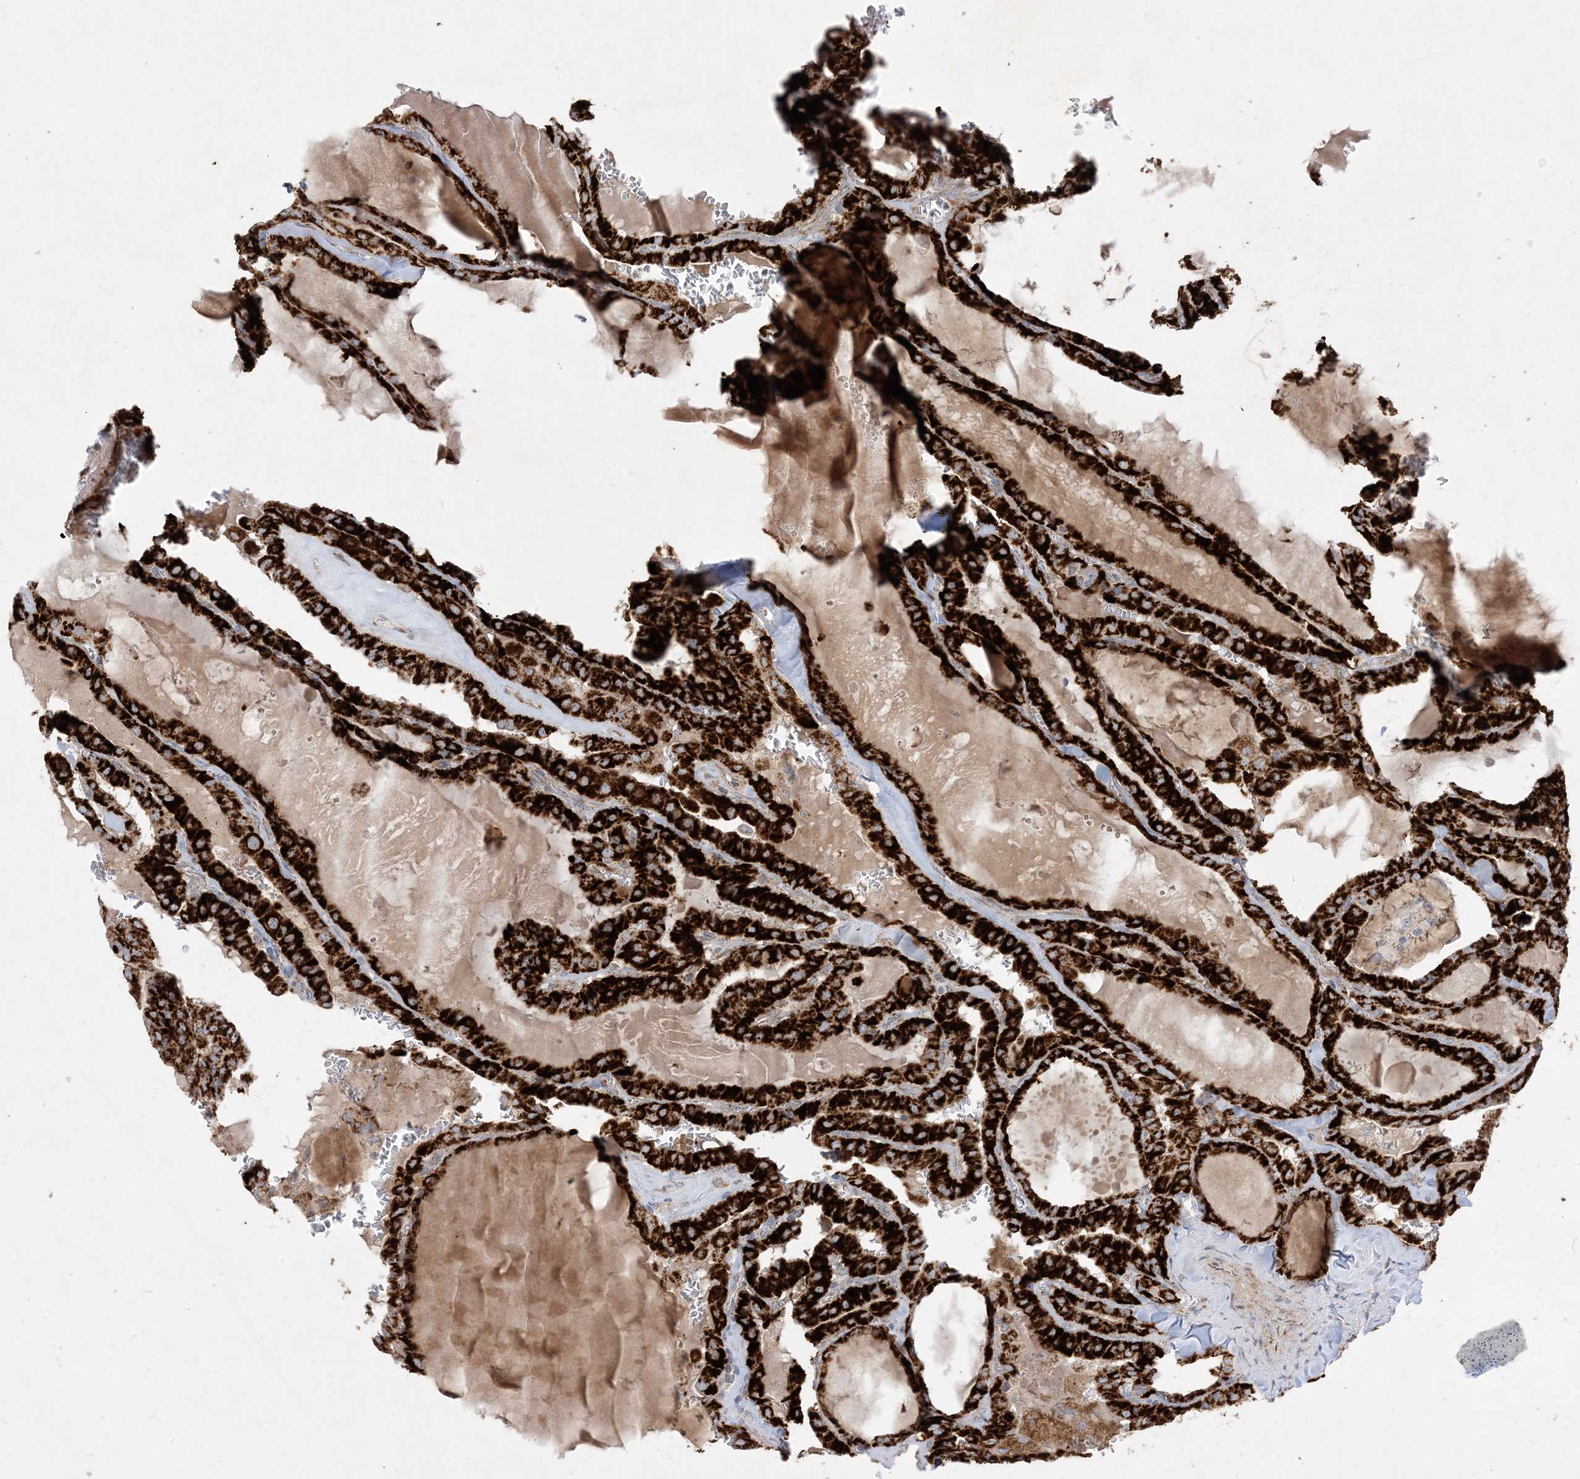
{"staining": {"intensity": "strong", "quantity": ">75%", "location": "cytoplasmic/membranous"}, "tissue": "thyroid cancer", "cell_type": "Tumor cells", "image_type": "cancer", "snomed": [{"axis": "morphology", "description": "Papillary adenocarcinoma, NOS"}, {"axis": "topography", "description": "Thyroid gland"}], "caption": "Papillary adenocarcinoma (thyroid) was stained to show a protein in brown. There is high levels of strong cytoplasmic/membranous staining in approximately >75% of tumor cells.", "gene": "NDUFAF3", "patient": {"sex": "male", "age": 52}}